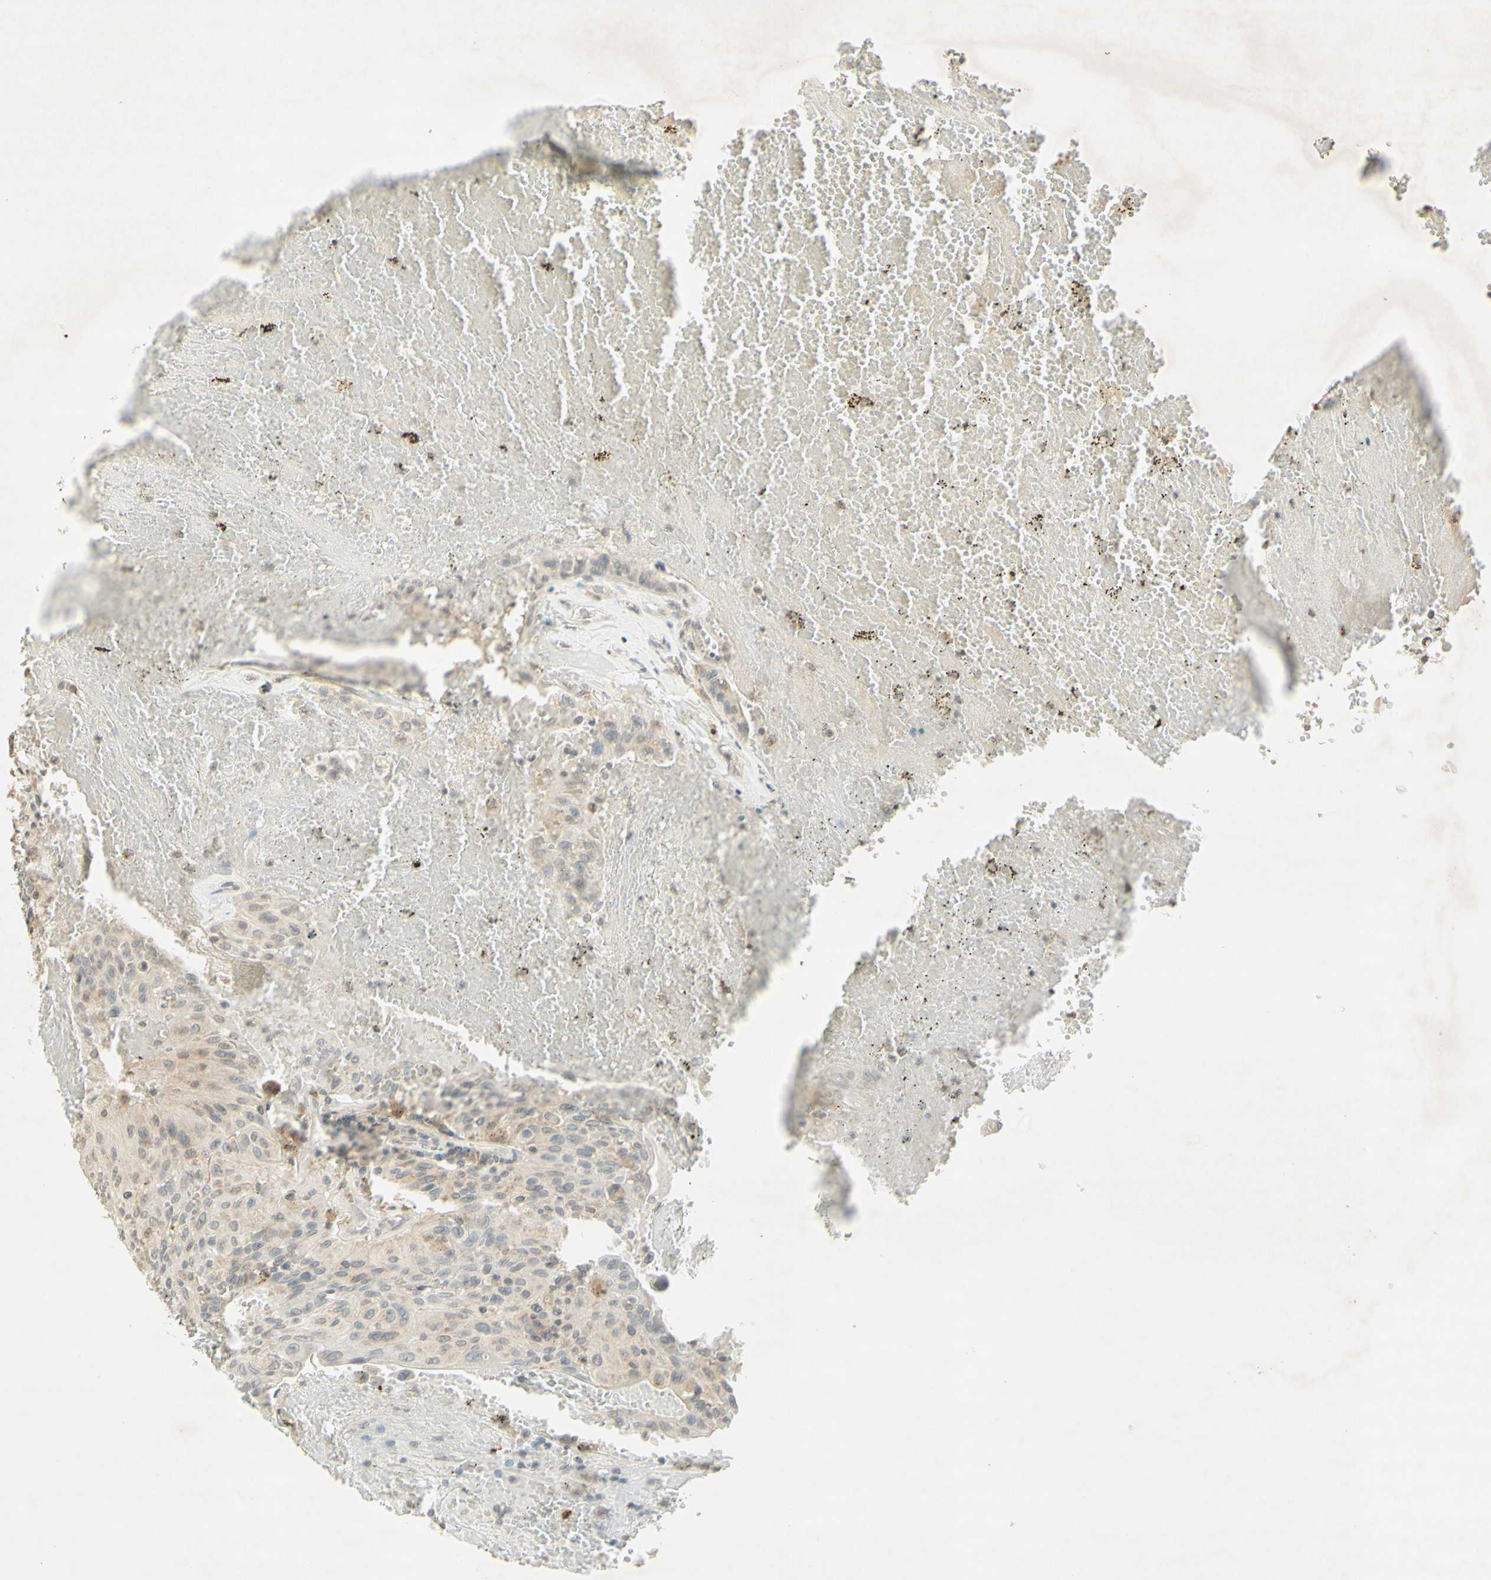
{"staining": {"intensity": "negative", "quantity": "none", "location": "none"}, "tissue": "urothelial cancer", "cell_type": "Tumor cells", "image_type": "cancer", "snomed": [{"axis": "morphology", "description": "Urothelial carcinoma, High grade"}, {"axis": "topography", "description": "Urinary bladder"}], "caption": "Immunohistochemistry image of human urothelial cancer stained for a protein (brown), which shows no staining in tumor cells.", "gene": "GLI1", "patient": {"sex": "male", "age": 66}}